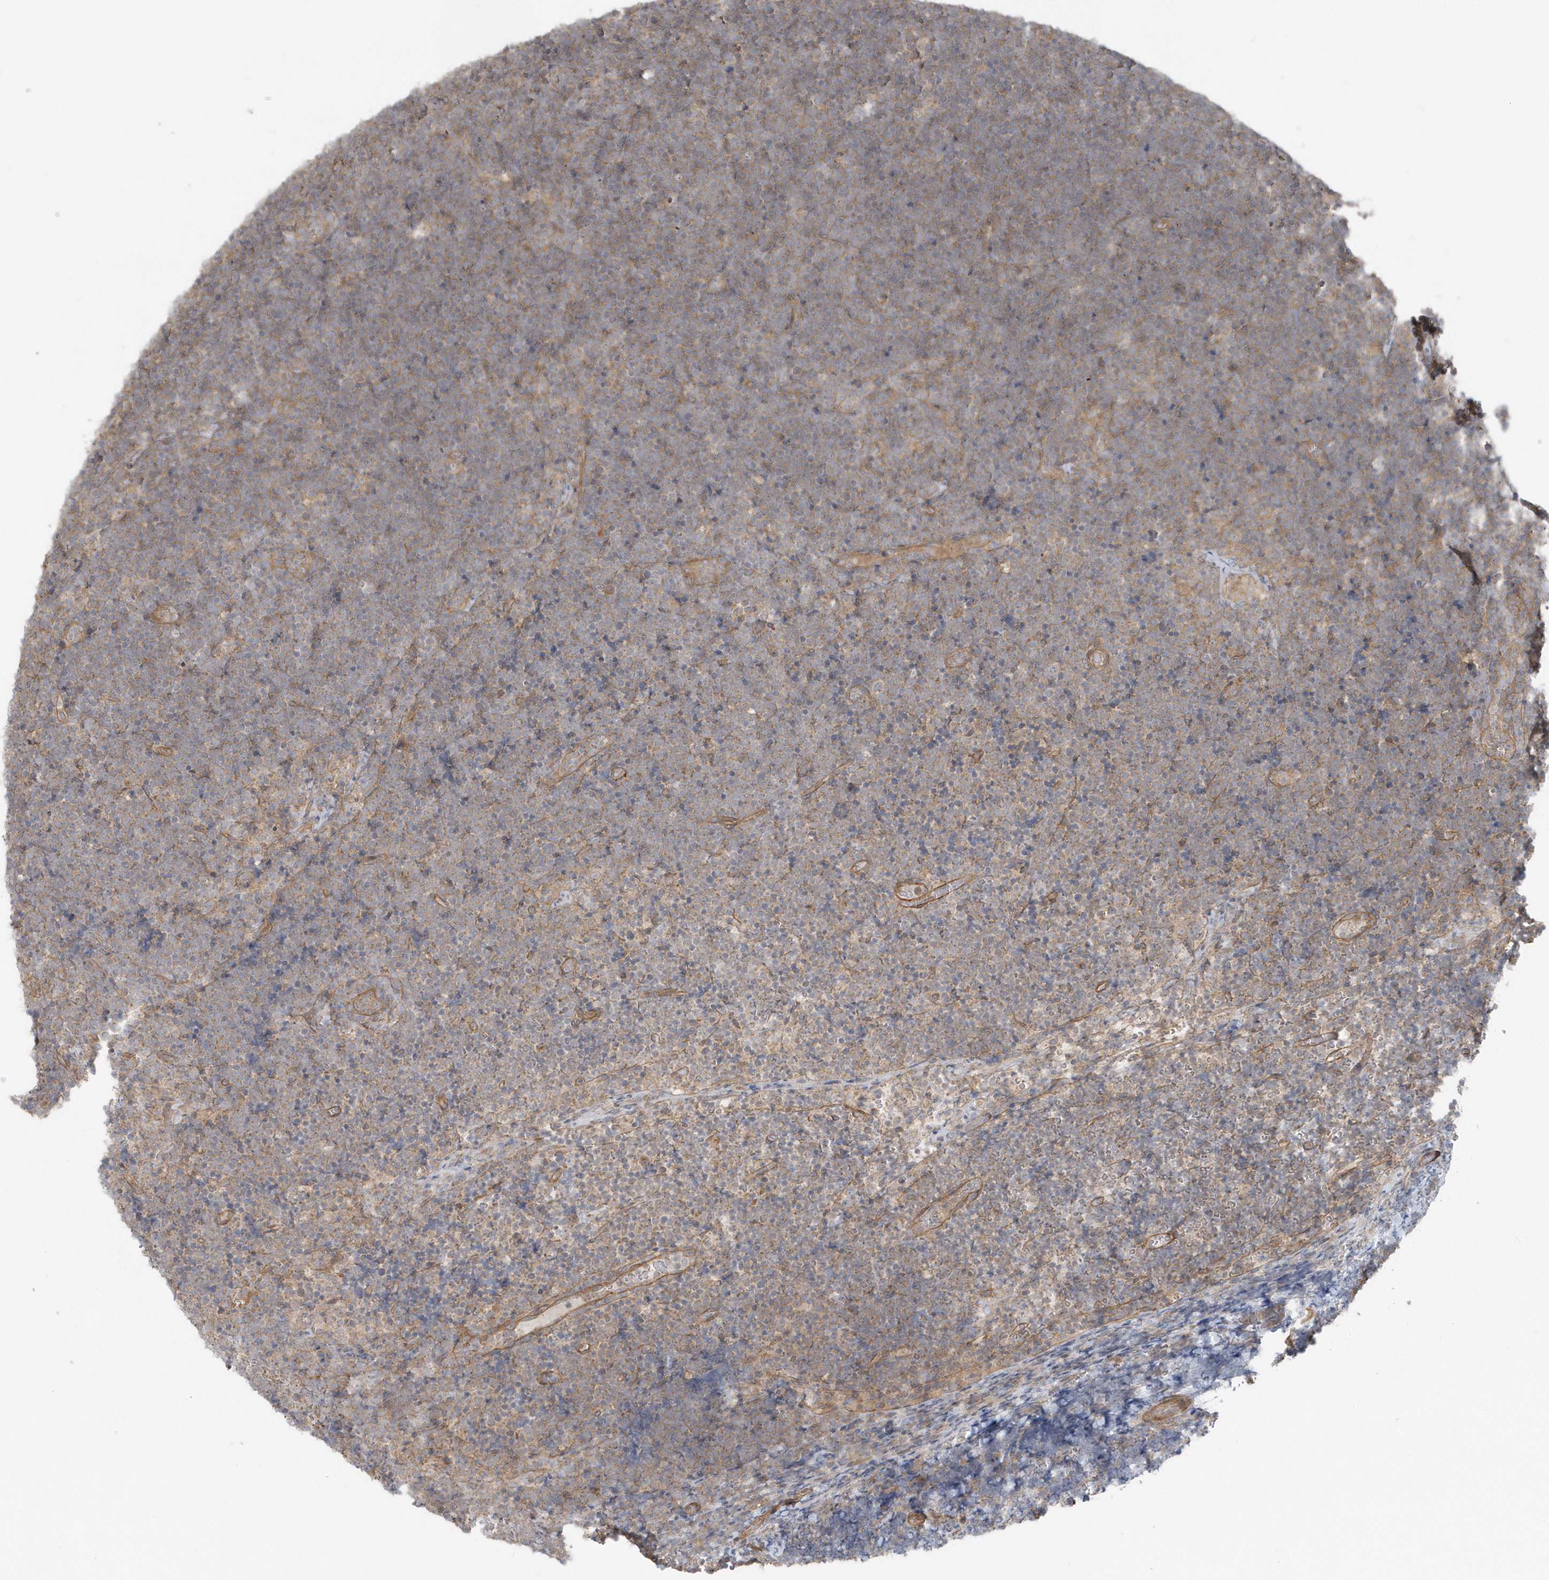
{"staining": {"intensity": "weak", "quantity": ">75%", "location": "cytoplasmic/membranous"}, "tissue": "lymphoma", "cell_type": "Tumor cells", "image_type": "cancer", "snomed": [{"axis": "morphology", "description": "Malignant lymphoma, non-Hodgkin's type, High grade"}, {"axis": "topography", "description": "Lymph node"}], "caption": "Immunohistochemical staining of human lymphoma shows low levels of weak cytoplasmic/membranous protein staining in approximately >75% of tumor cells.", "gene": "ACTR1A", "patient": {"sex": "male", "age": 13}}